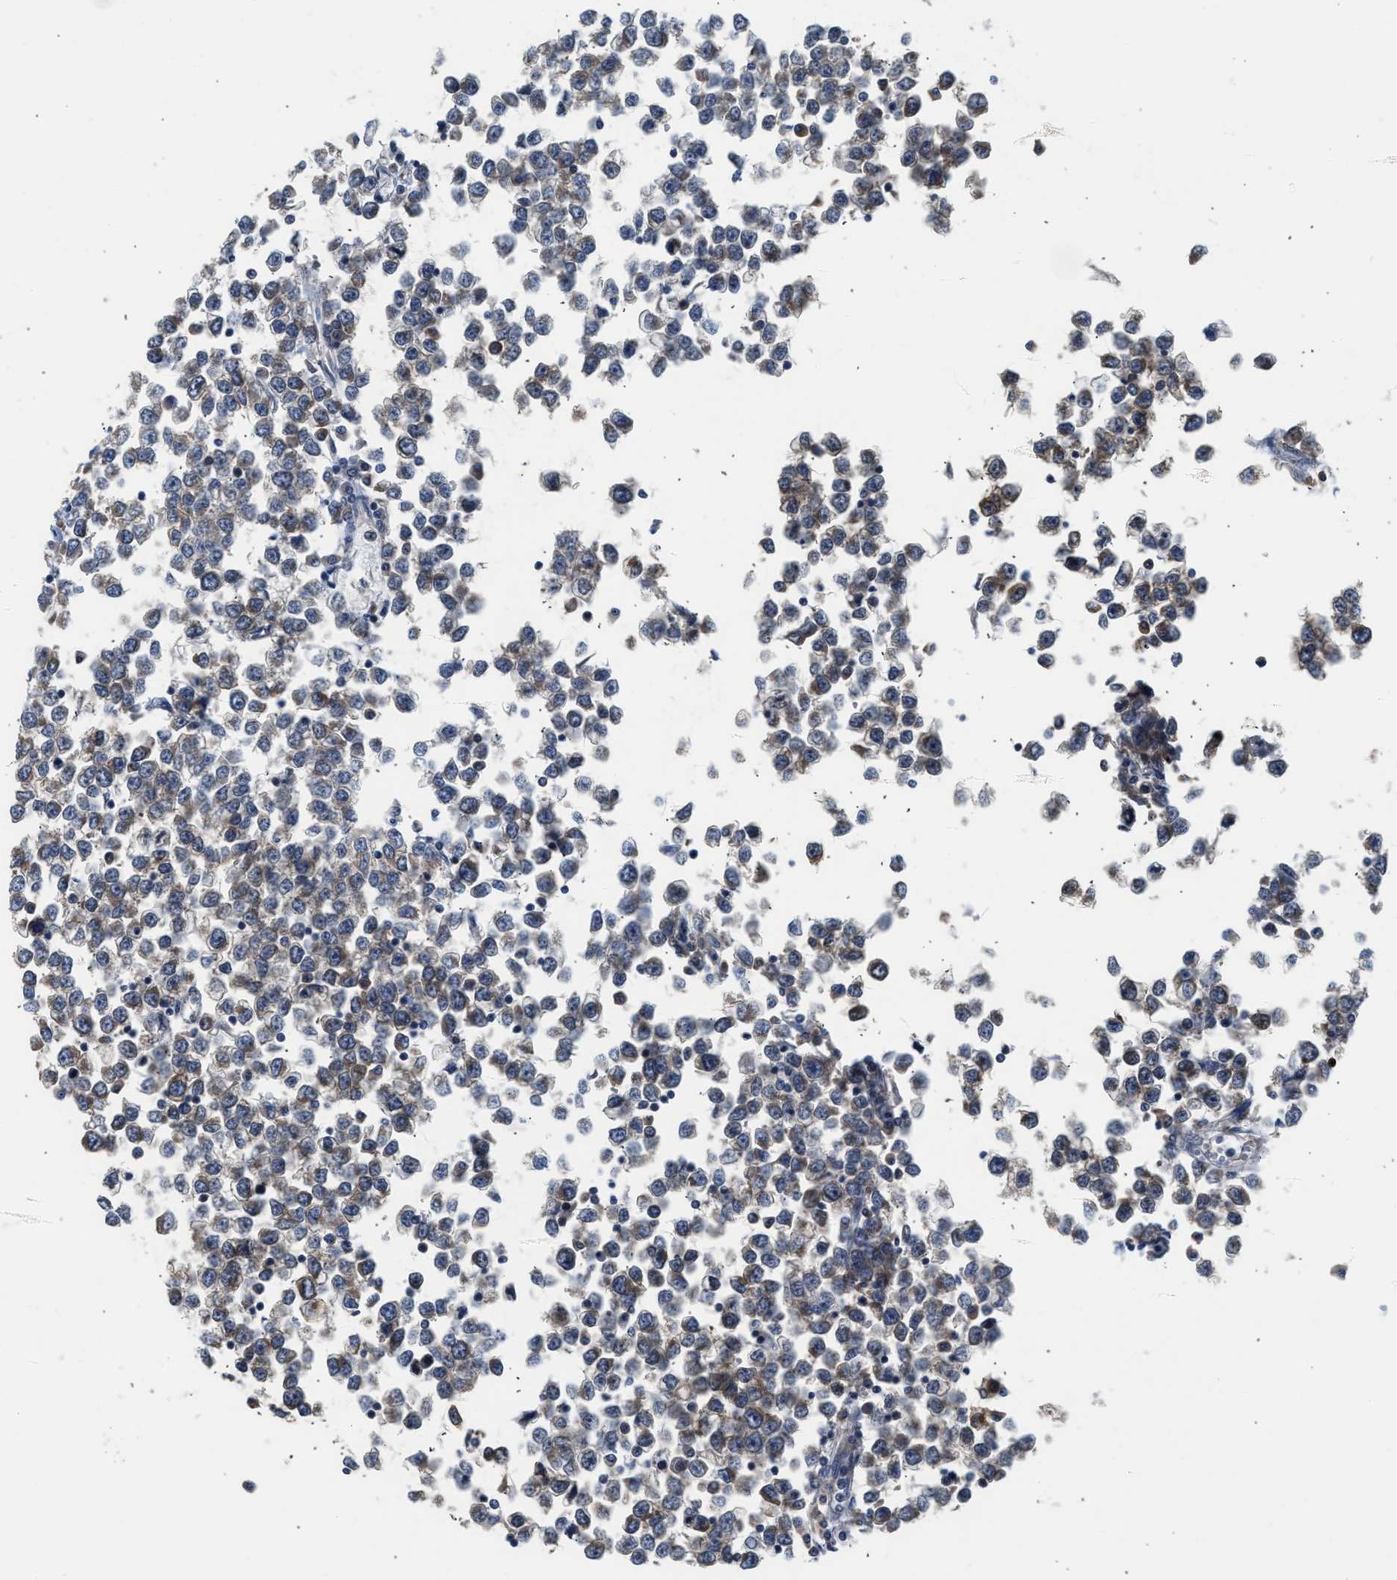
{"staining": {"intensity": "weak", "quantity": "25%-75%", "location": "cytoplasmic/membranous"}, "tissue": "testis cancer", "cell_type": "Tumor cells", "image_type": "cancer", "snomed": [{"axis": "morphology", "description": "Seminoma, NOS"}, {"axis": "topography", "description": "Testis"}], "caption": "Protein staining displays weak cytoplasmic/membranous staining in about 25%-75% of tumor cells in seminoma (testis).", "gene": "POLG2", "patient": {"sex": "male", "age": 65}}